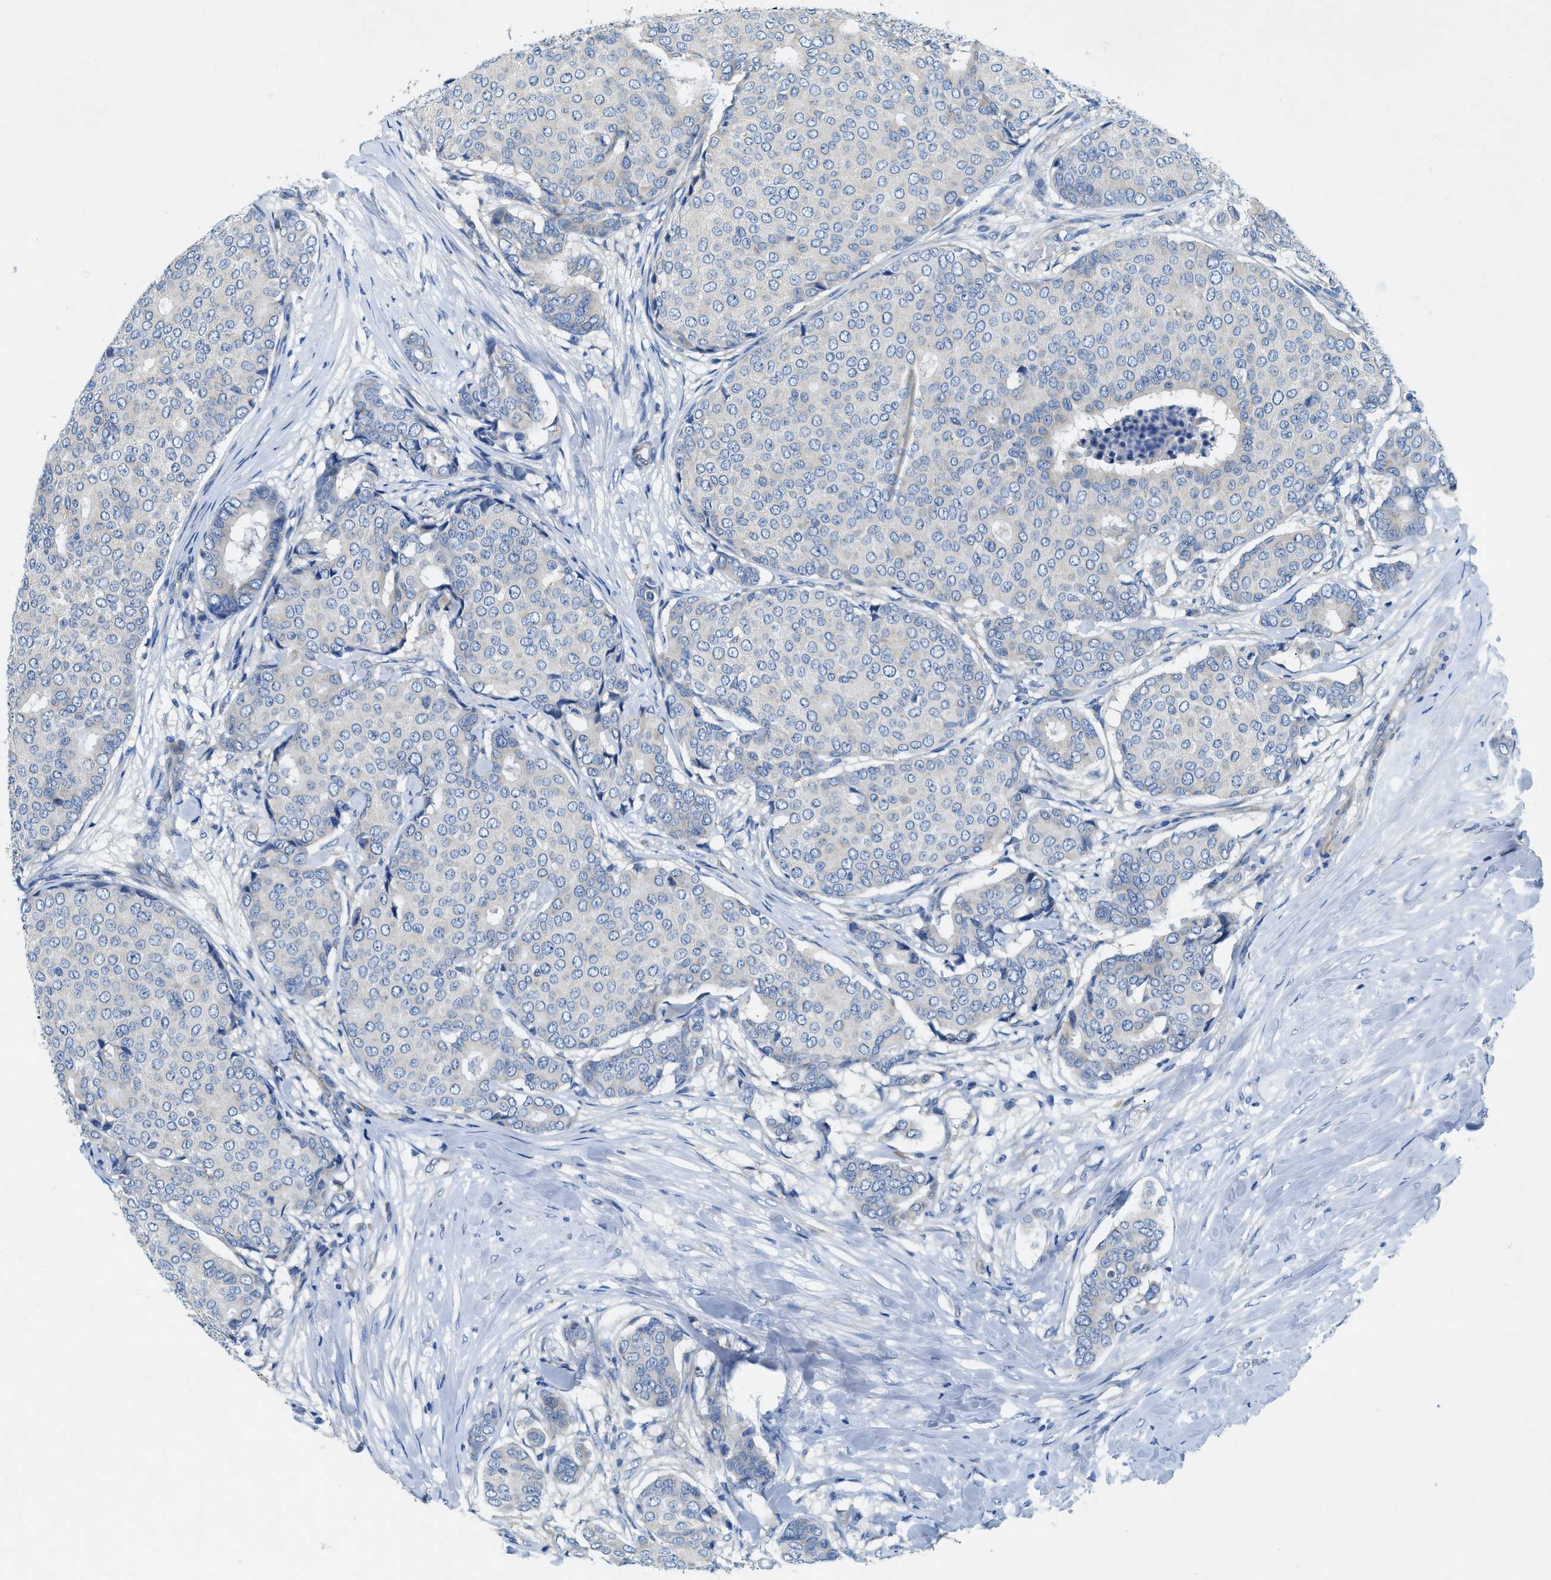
{"staining": {"intensity": "negative", "quantity": "none", "location": "none"}, "tissue": "breast cancer", "cell_type": "Tumor cells", "image_type": "cancer", "snomed": [{"axis": "morphology", "description": "Duct carcinoma"}, {"axis": "topography", "description": "Breast"}], "caption": "Protein analysis of breast cancer (intraductal carcinoma) exhibits no significant staining in tumor cells.", "gene": "ZDHHC13", "patient": {"sex": "female", "age": 75}}